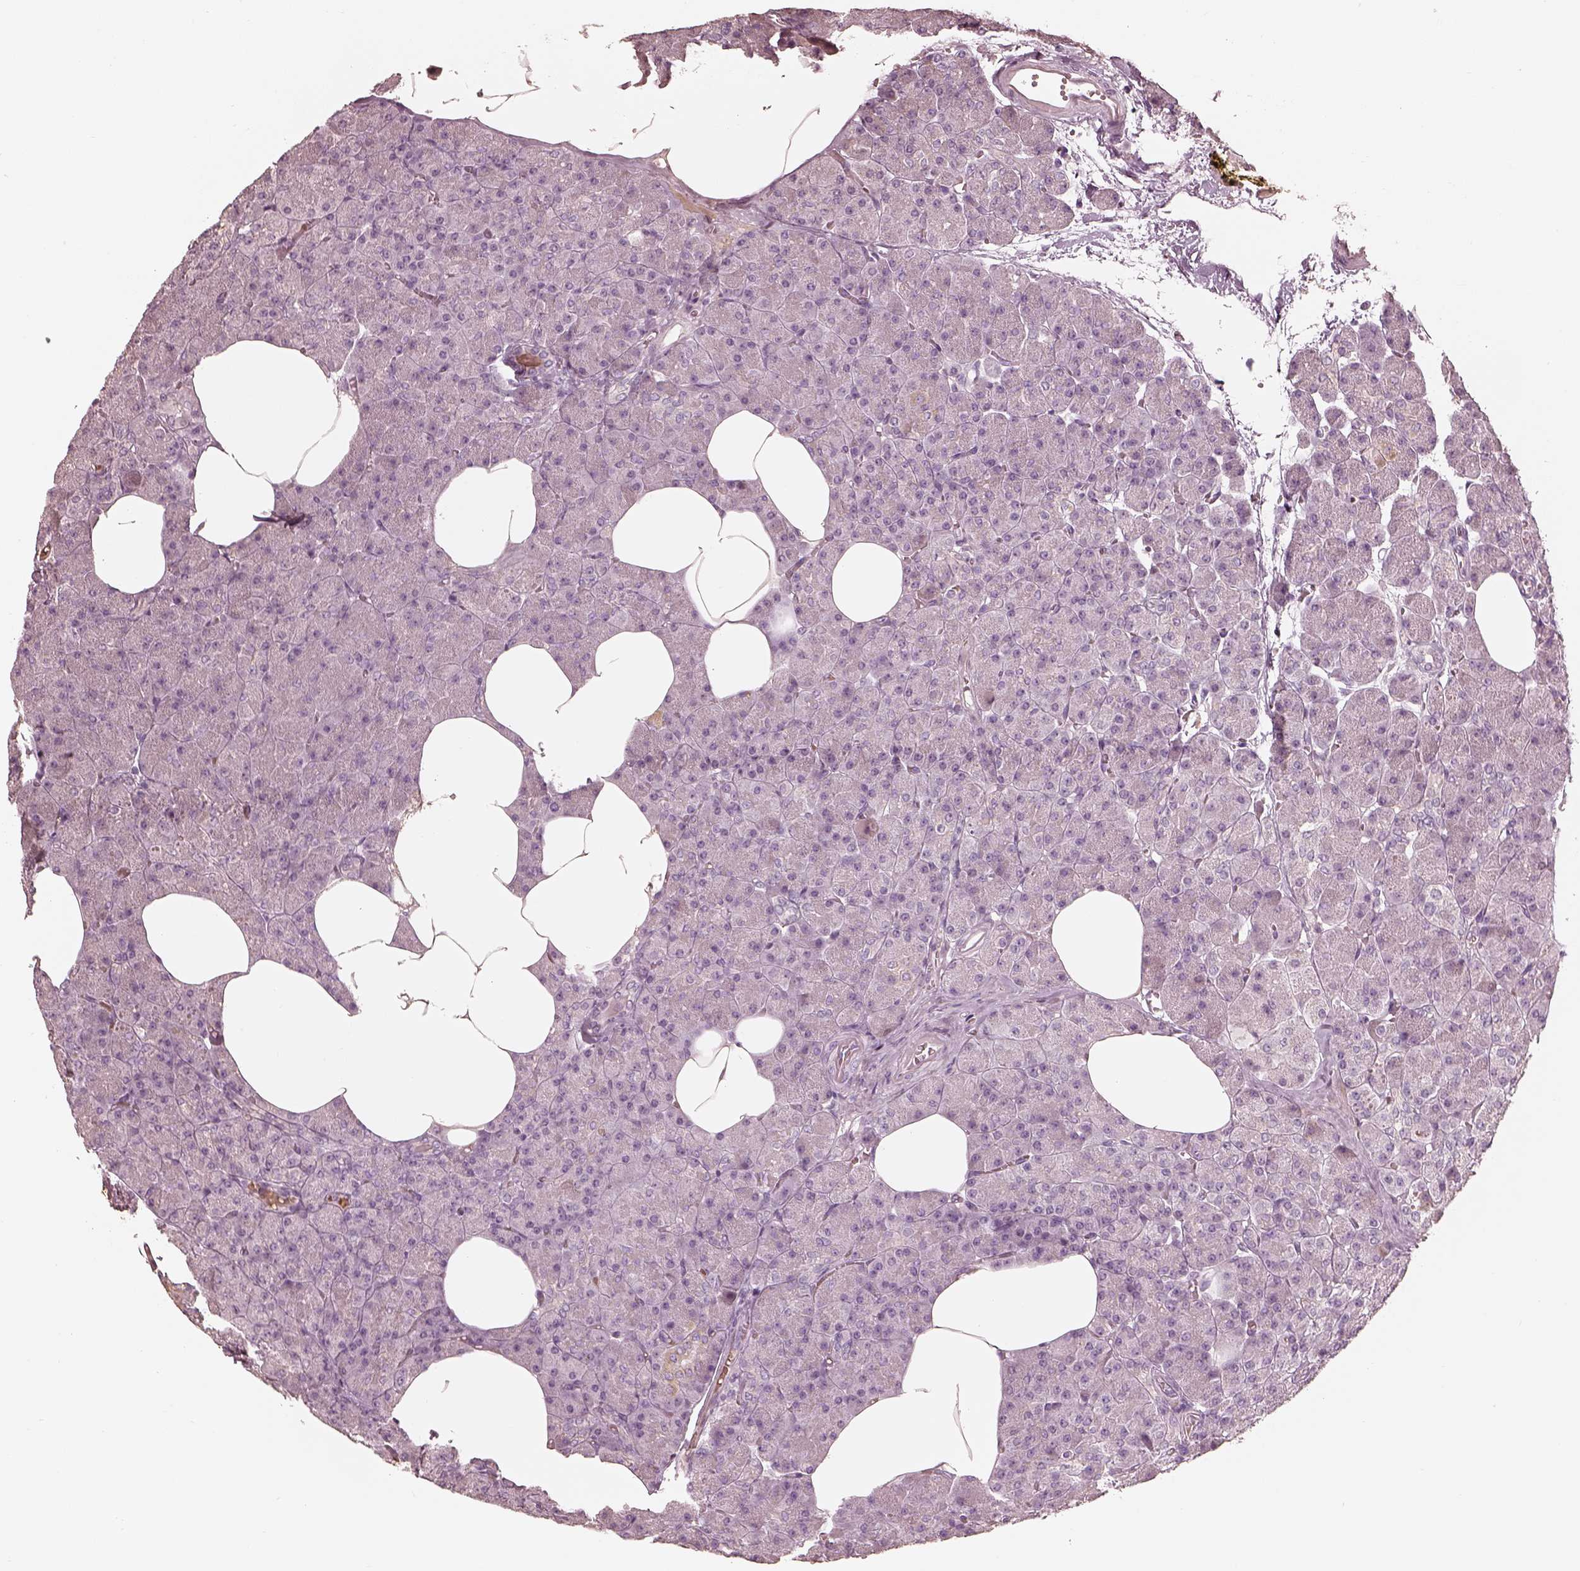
{"staining": {"intensity": "negative", "quantity": "none", "location": "none"}, "tissue": "pancreas", "cell_type": "Exocrine glandular cells", "image_type": "normal", "snomed": [{"axis": "morphology", "description": "Normal tissue, NOS"}, {"axis": "topography", "description": "Pancreas"}], "caption": "Protein analysis of unremarkable pancreas reveals no significant staining in exocrine glandular cells. (Brightfield microscopy of DAB (3,3'-diaminobenzidine) IHC at high magnification).", "gene": "ANKLE1", "patient": {"sex": "female", "age": 45}}